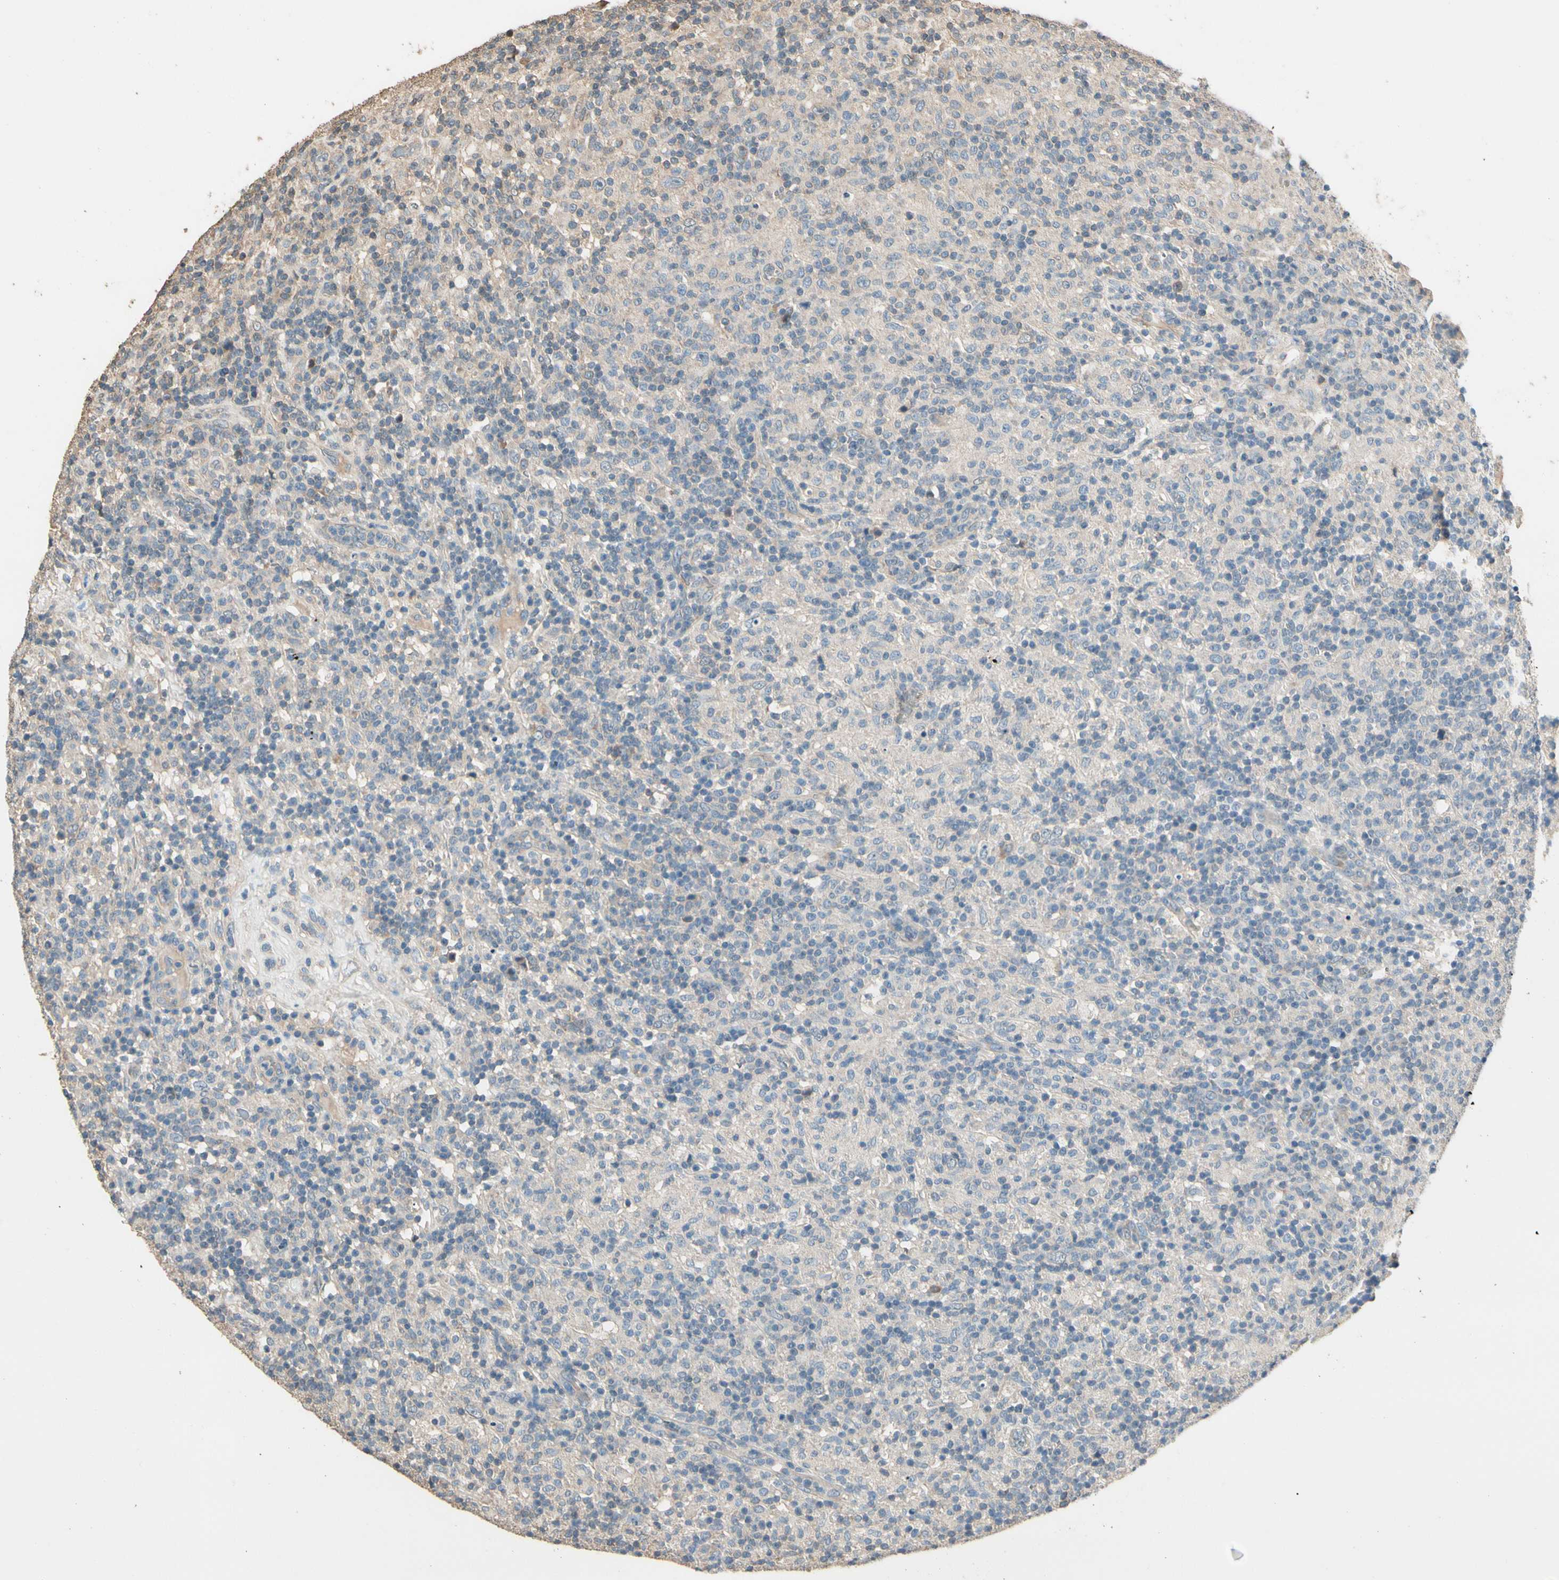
{"staining": {"intensity": "weak", "quantity": "25%-75%", "location": "cytoplasmic/membranous"}, "tissue": "lymphoma", "cell_type": "Tumor cells", "image_type": "cancer", "snomed": [{"axis": "morphology", "description": "Hodgkin's disease, NOS"}, {"axis": "topography", "description": "Lymph node"}], "caption": "IHC staining of Hodgkin's disease, which shows low levels of weak cytoplasmic/membranous staining in approximately 25%-75% of tumor cells indicating weak cytoplasmic/membranous protein expression. The staining was performed using DAB (3,3'-diaminobenzidine) (brown) for protein detection and nuclei were counterstained in hematoxylin (blue).", "gene": "CDH6", "patient": {"sex": "male", "age": 70}}